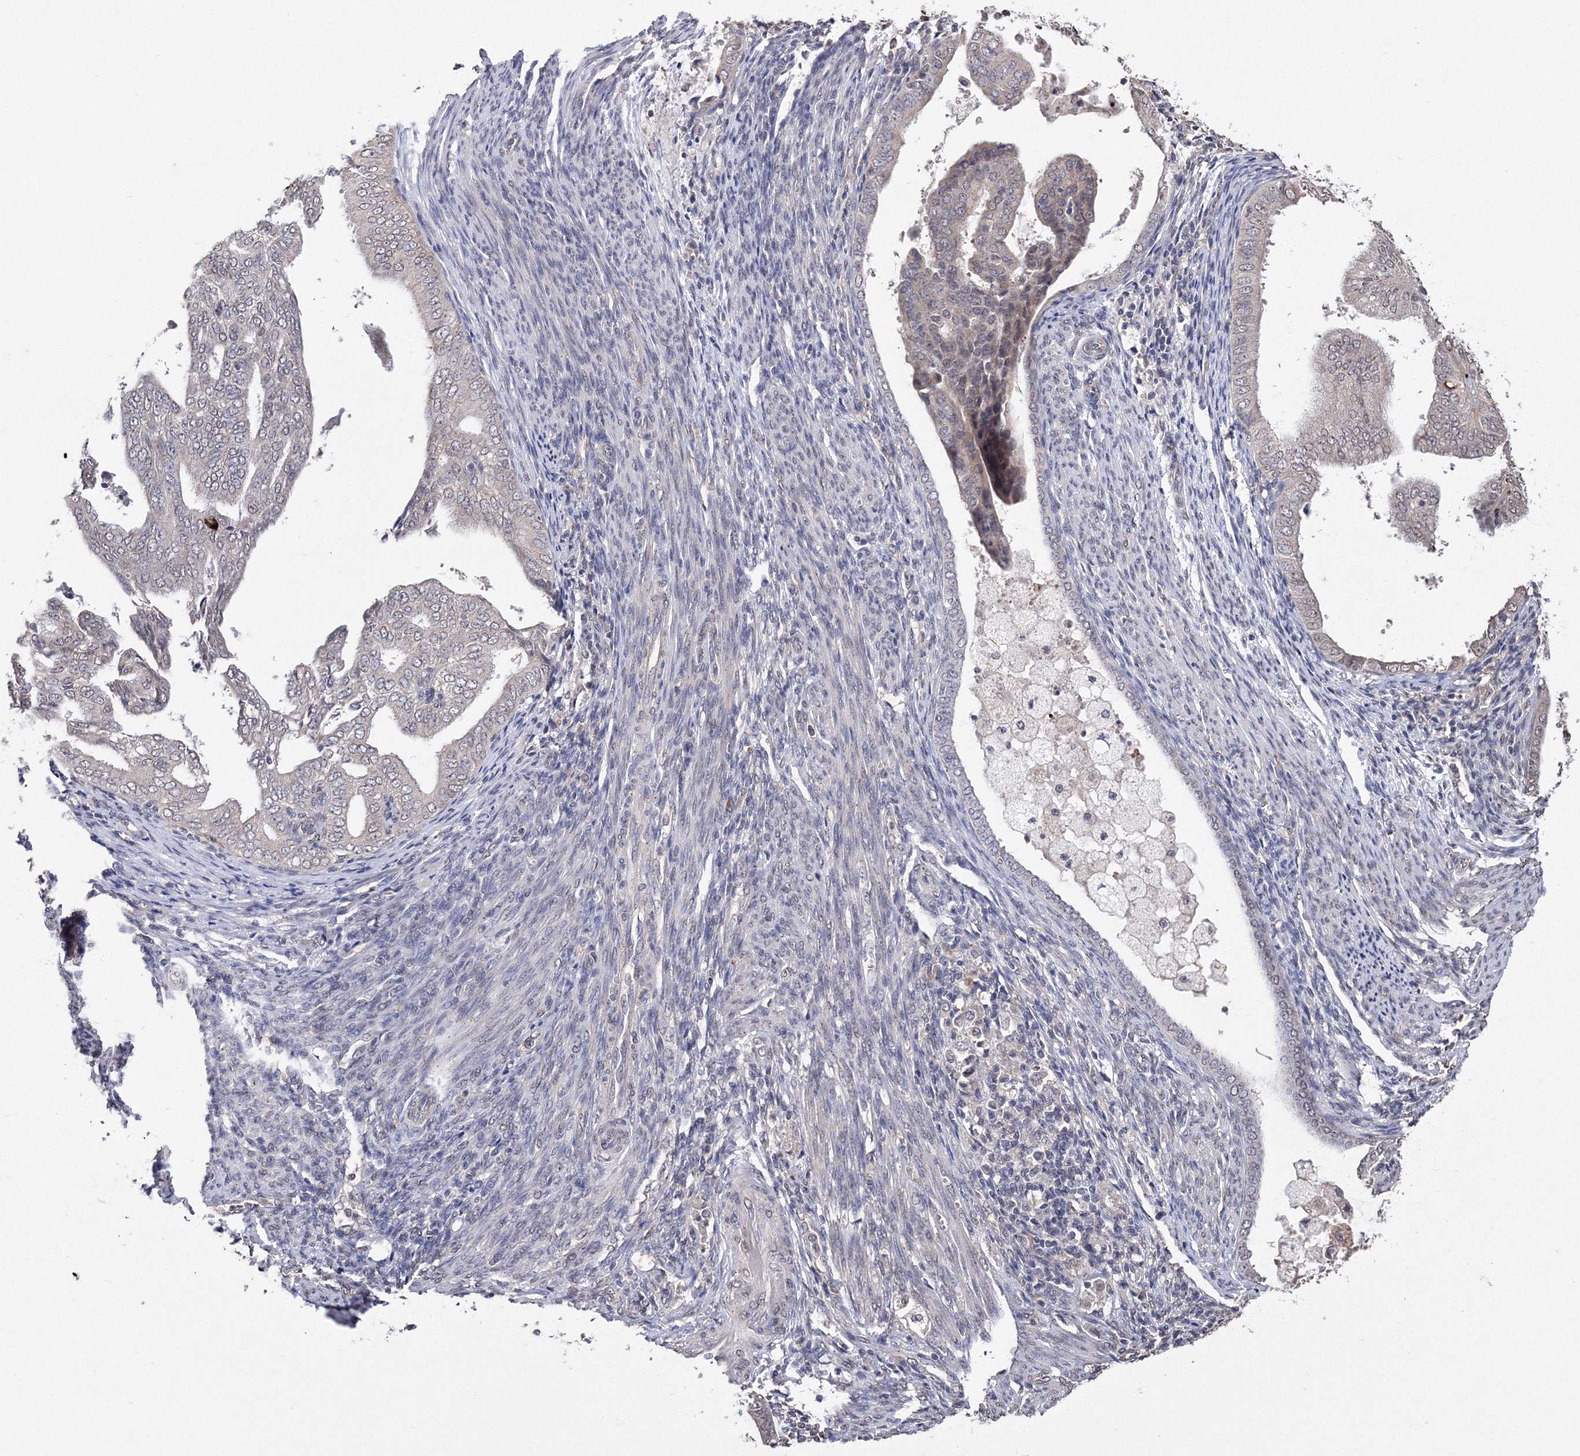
{"staining": {"intensity": "negative", "quantity": "none", "location": "none"}, "tissue": "endometrial cancer", "cell_type": "Tumor cells", "image_type": "cancer", "snomed": [{"axis": "morphology", "description": "Adenocarcinoma, NOS"}, {"axis": "topography", "description": "Endometrium"}], "caption": "Tumor cells show no significant protein staining in adenocarcinoma (endometrial).", "gene": "GPN1", "patient": {"sex": "female", "age": 58}}